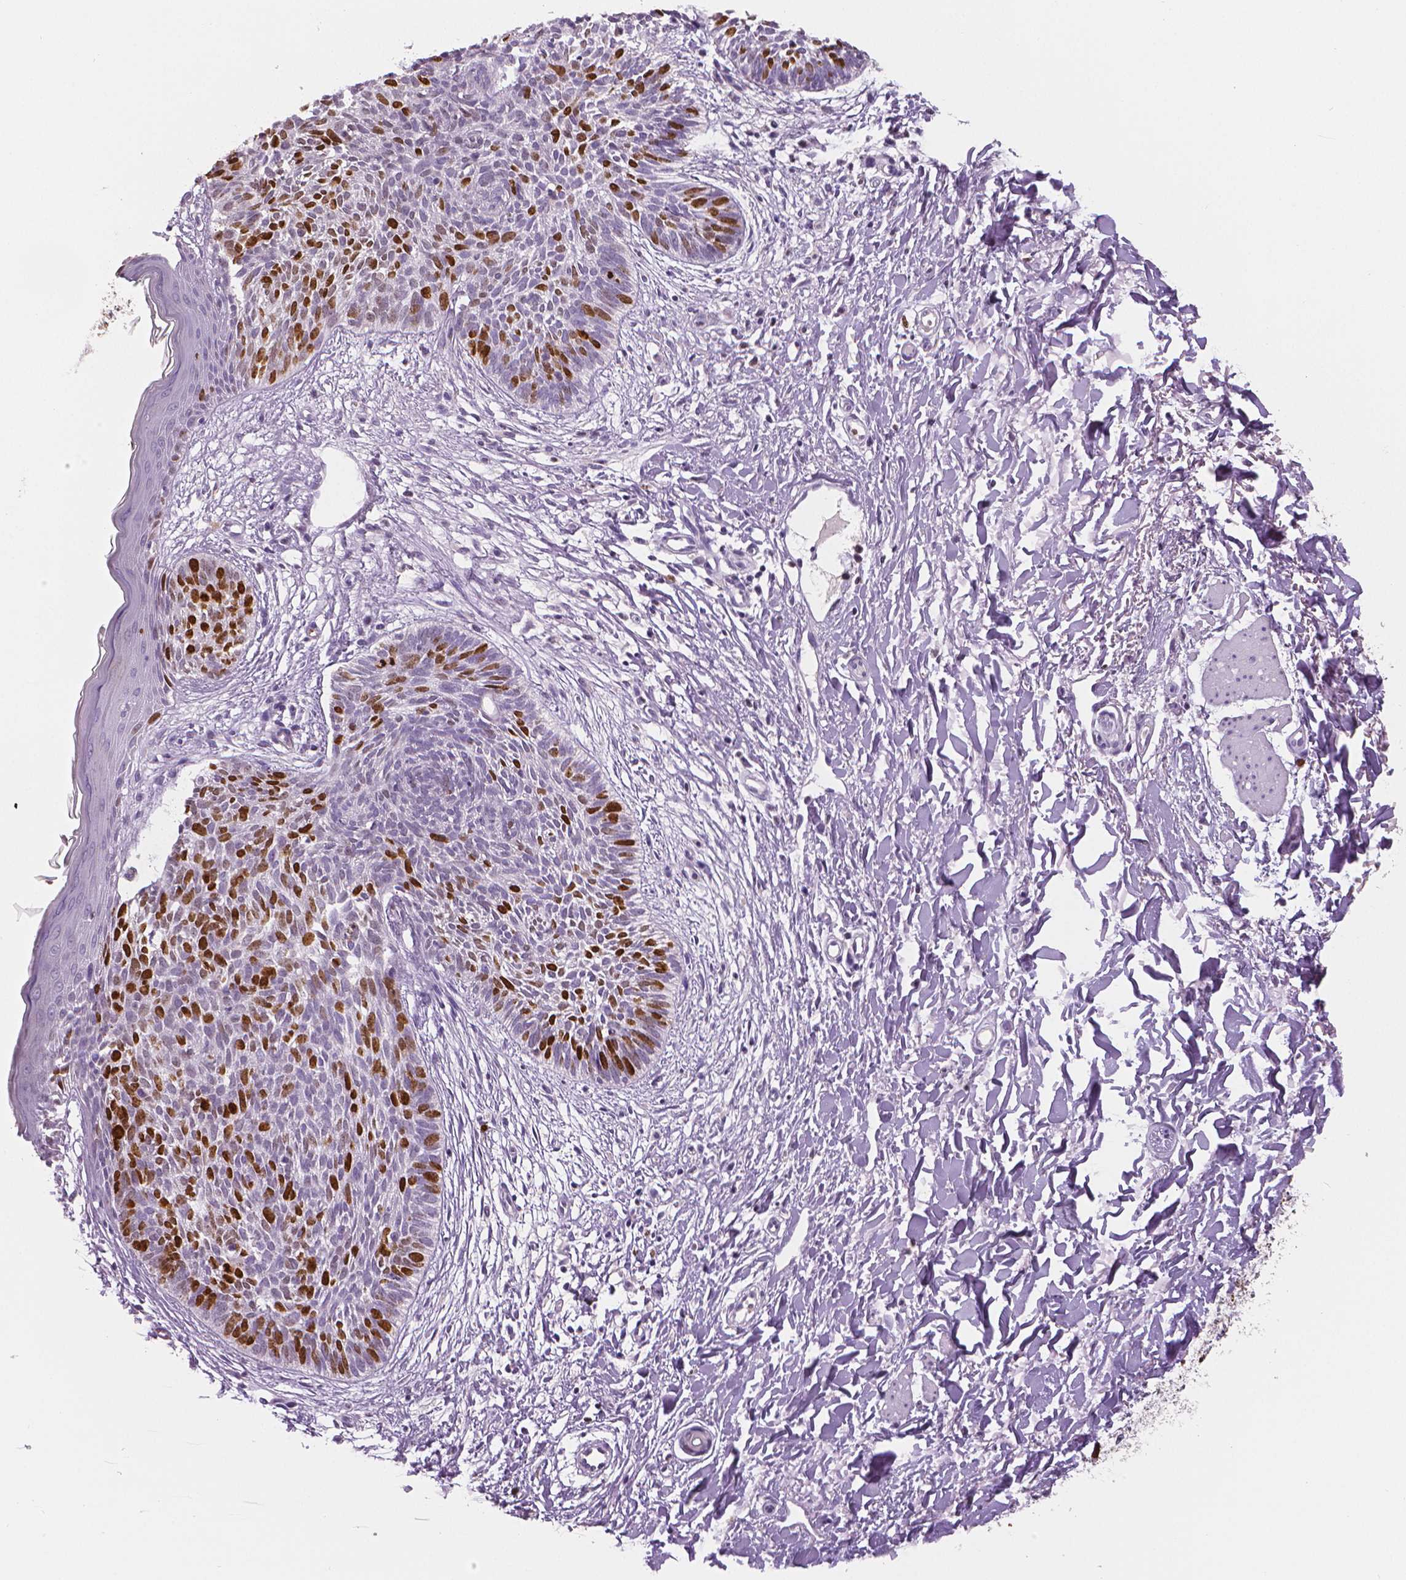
{"staining": {"intensity": "strong", "quantity": "<25%", "location": "nuclear"}, "tissue": "skin cancer", "cell_type": "Tumor cells", "image_type": "cancer", "snomed": [{"axis": "morphology", "description": "Basal cell carcinoma"}, {"axis": "topography", "description": "Skin"}], "caption": "DAB immunohistochemical staining of human skin cancer (basal cell carcinoma) displays strong nuclear protein expression in approximately <25% of tumor cells.", "gene": "MKI67", "patient": {"sex": "female", "age": 84}}